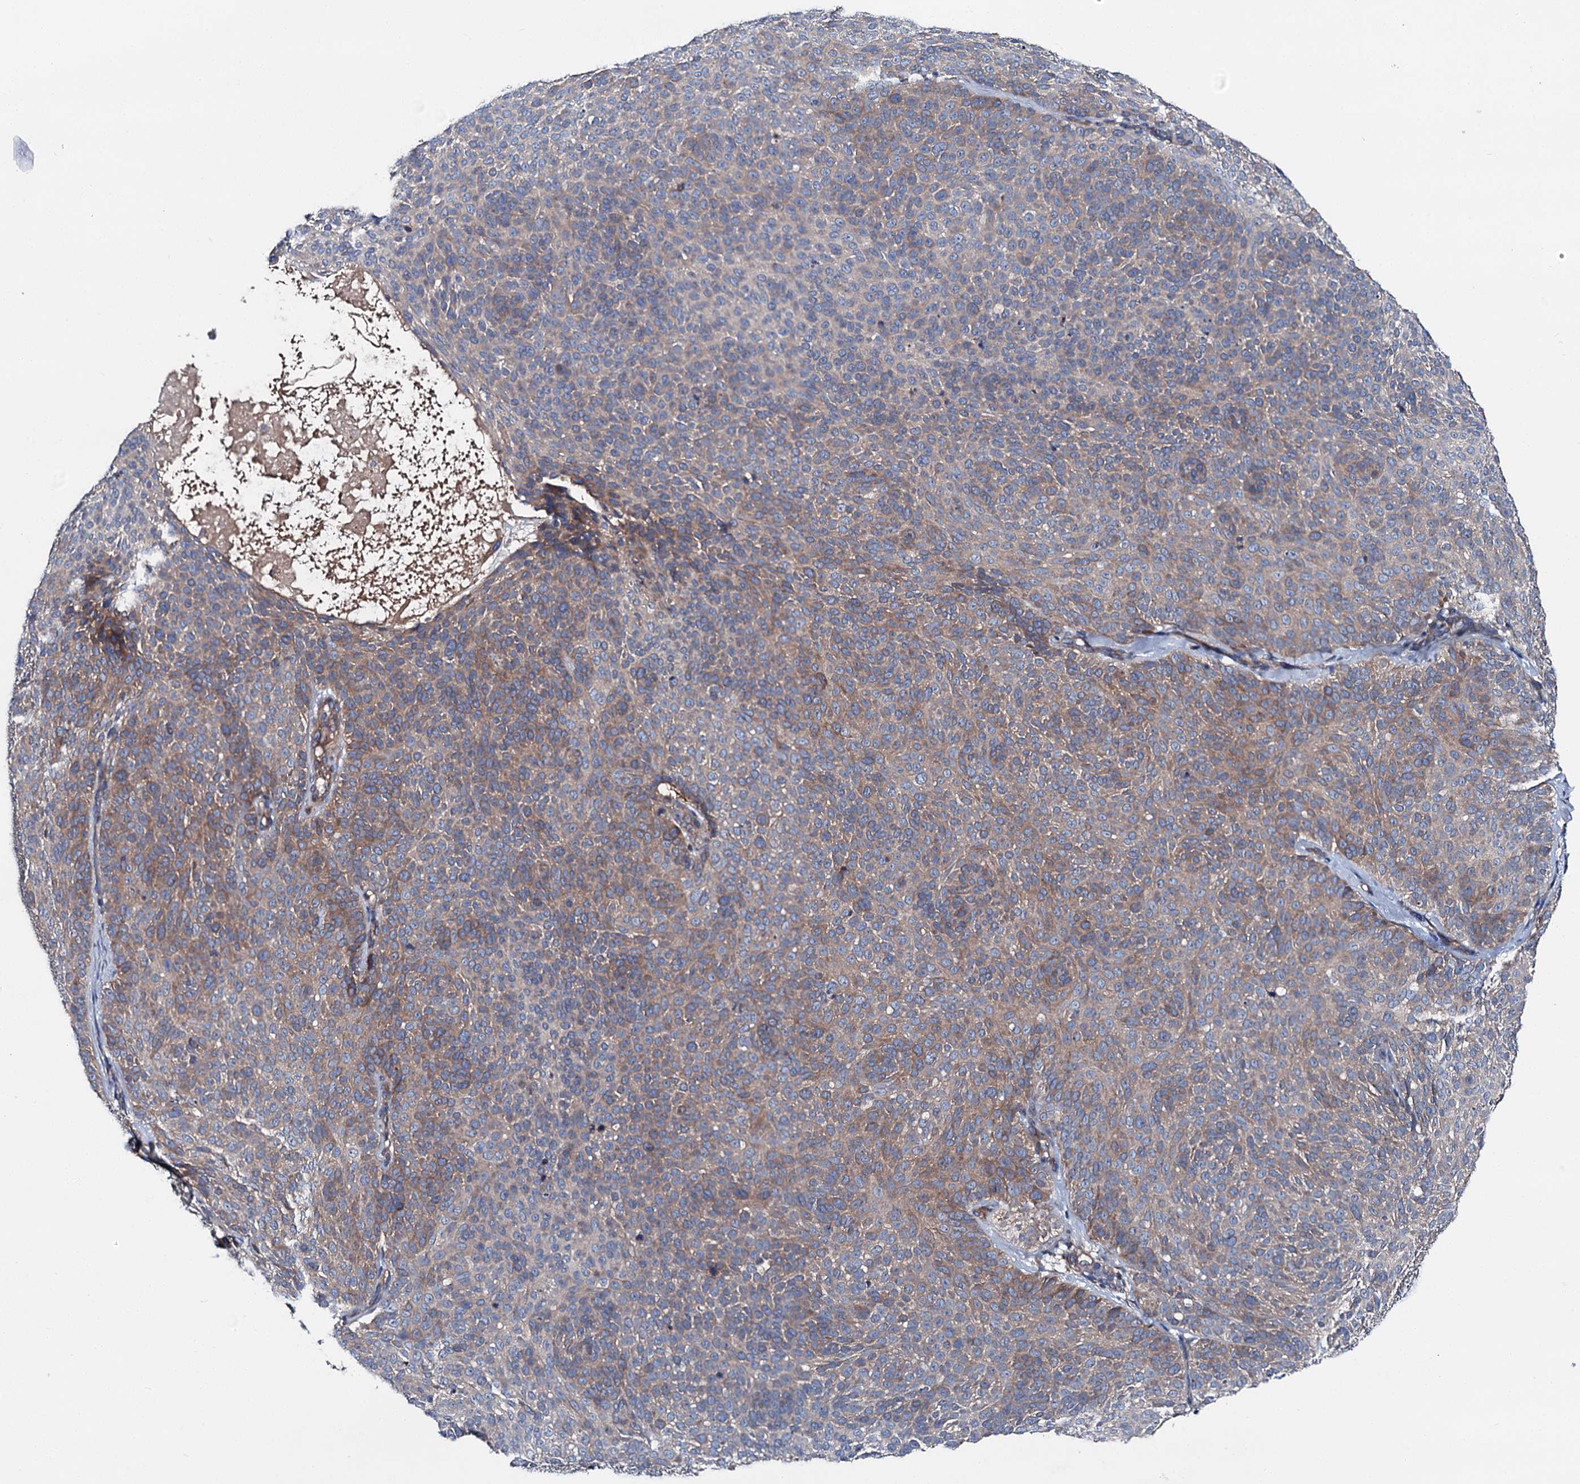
{"staining": {"intensity": "moderate", "quantity": "25%-75%", "location": "cytoplasmic/membranous"}, "tissue": "skin cancer", "cell_type": "Tumor cells", "image_type": "cancer", "snomed": [{"axis": "morphology", "description": "Basal cell carcinoma"}, {"axis": "topography", "description": "Skin"}], "caption": "Immunohistochemical staining of human basal cell carcinoma (skin) displays medium levels of moderate cytoplasmic/membranous protein expression in about 25%-75% of tumor cells.", "gene": "SLC22A25", "patient": {"sex": "male", "age": 85}}